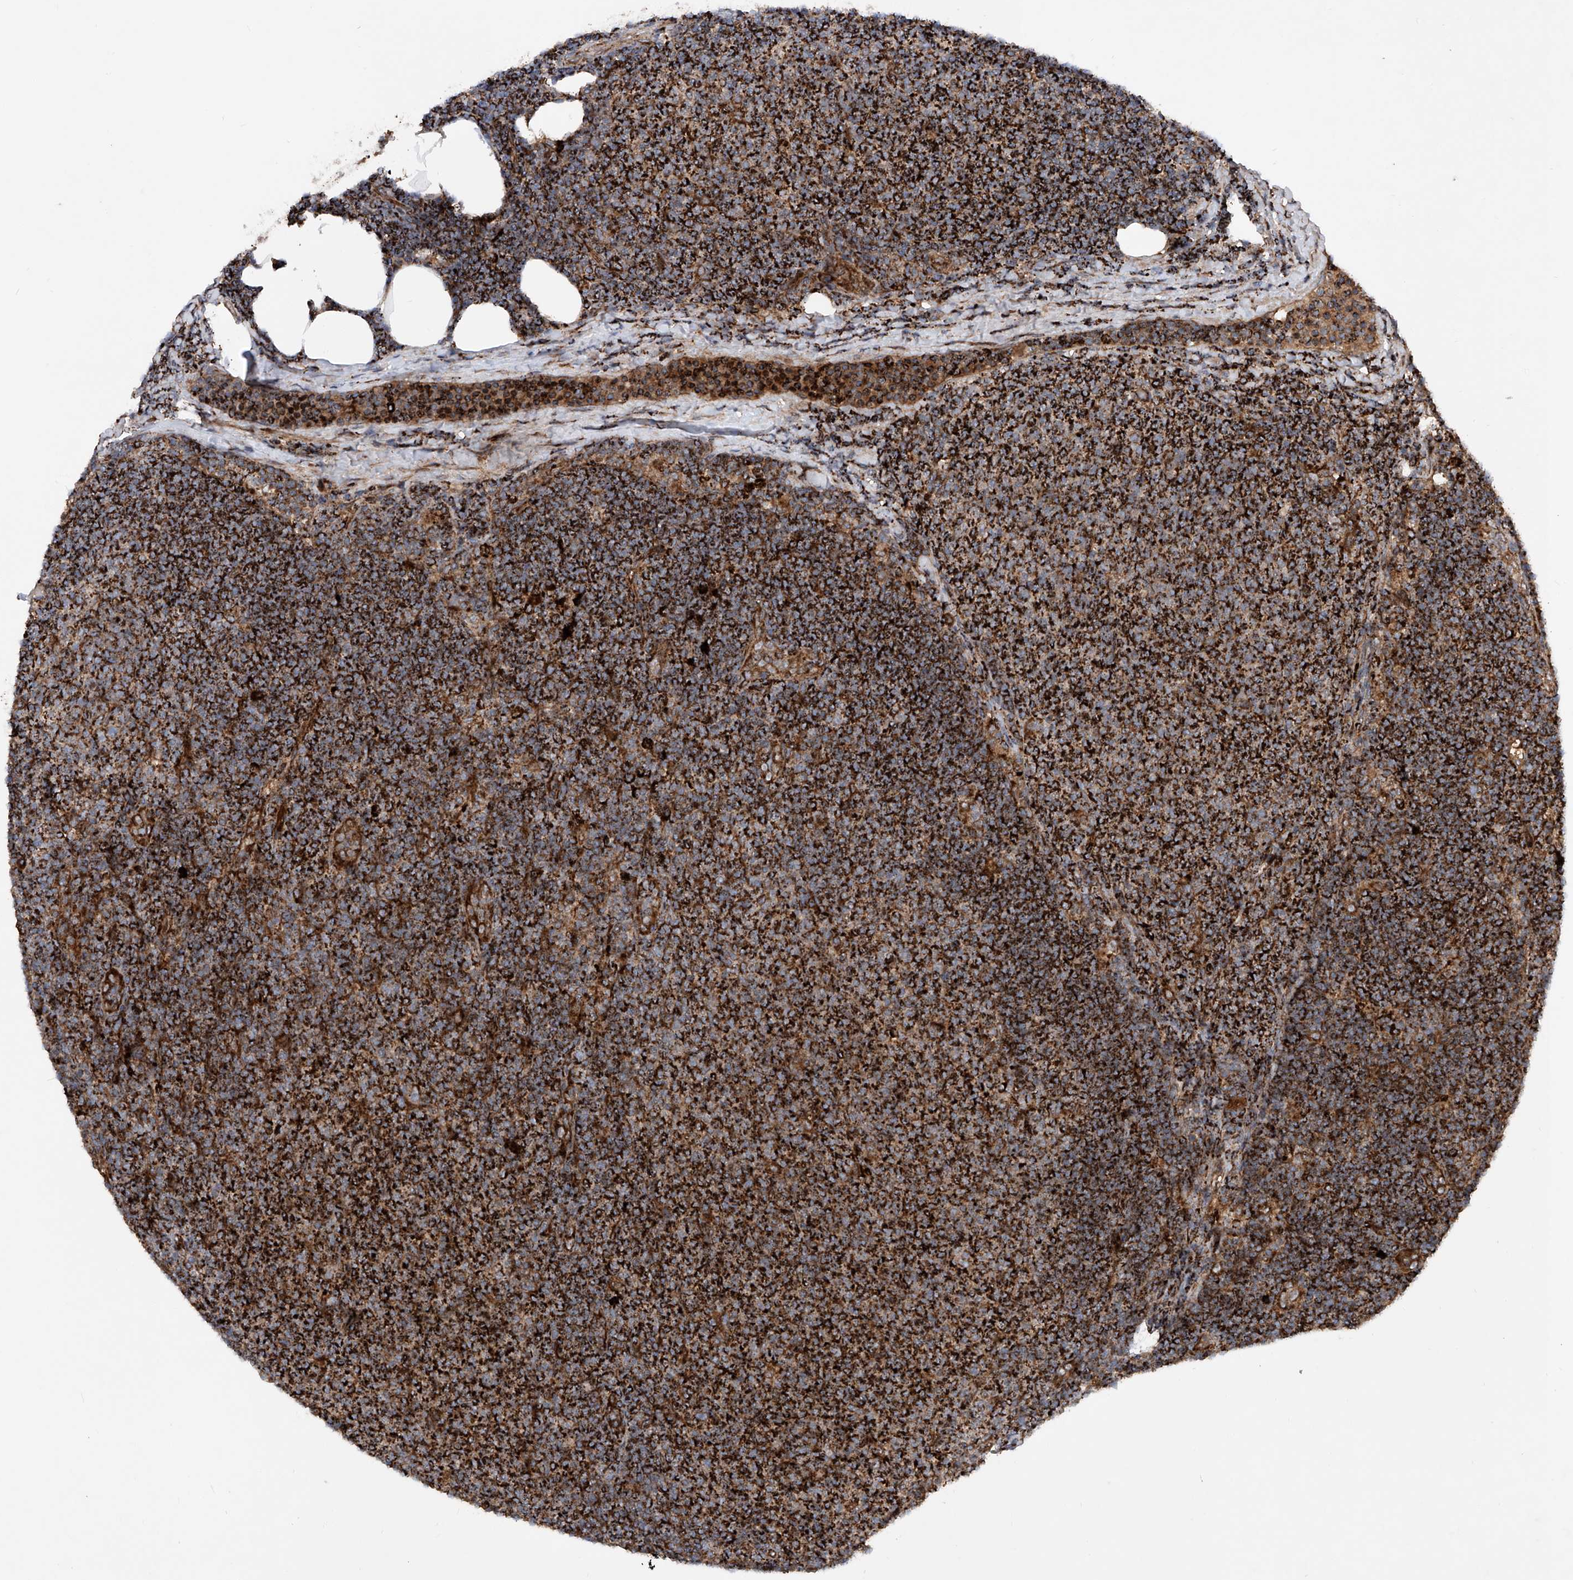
{"staining": {"intensity": "strong", "quantity": ">75%", "location": "cytoplasmic/membranous"}, "tissue": "lymphoma", "cell_type": "Tumor cells", "image_type": "cancer", "snomed": [{"axis": "morphology", "description": "Malignant lymphoma, non-Hodgkin's type, Low grade"}, {"axis": "topography", "description": "Lymph node"}], "caption": "Protein staining by immunohistochemistry (IHC) displays strong cytoplasmic/membranous staining in approximately >75% of tumor cells in lymphoma. The protein of interest is stained brown, and the nuclei are stained in blue (DAB (3,3'-diaminobenzidine) IHC with brightfield microscopy, high magnification).", "gene": "DAD1", "patient": {"sex": "male", "age": 66}}